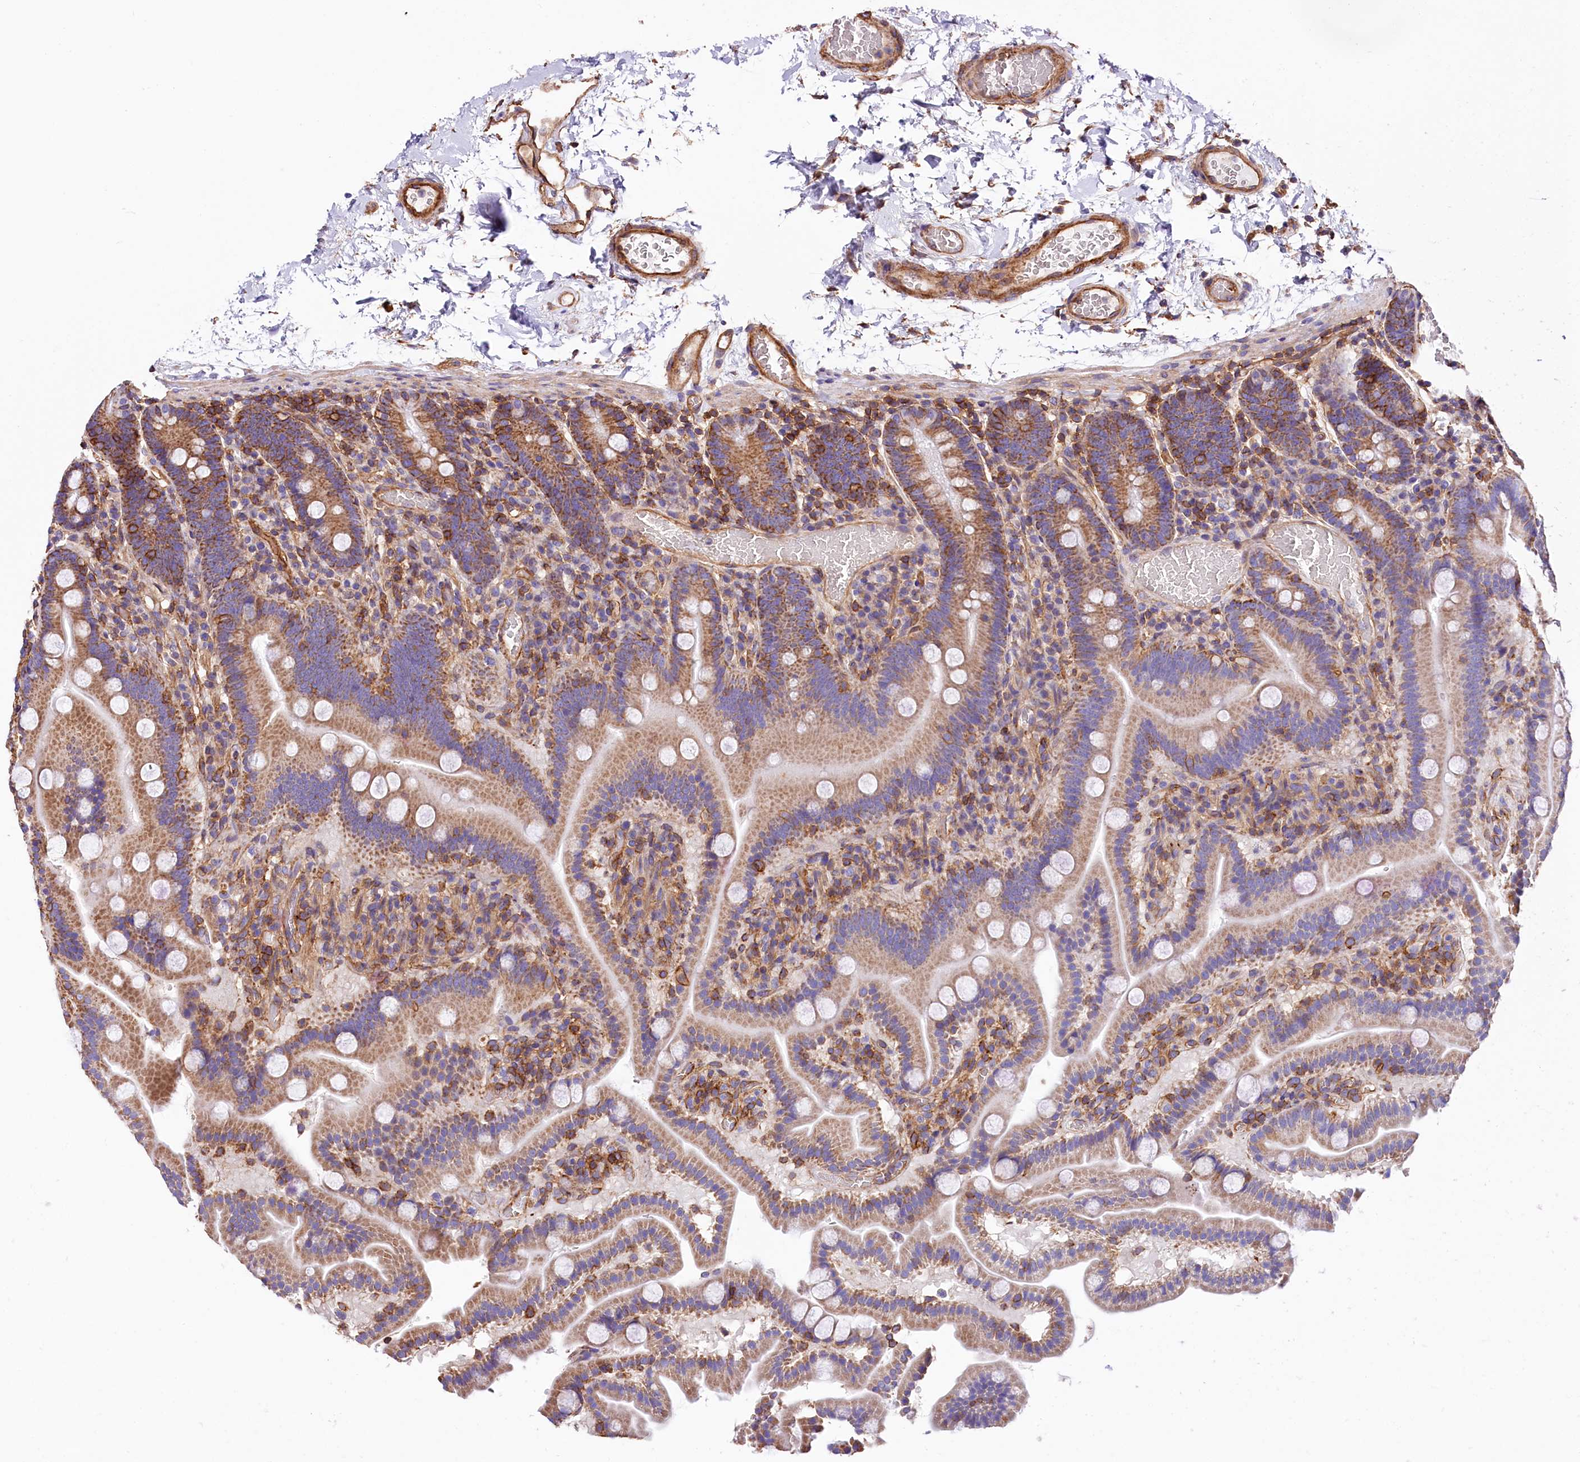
{"staining": {"intensity": "moderate", "quantity": ">75%", "location": "cytoplasmic/membranous"}, "tissue": "duodenum", "cell_type": "Glandular cells", "image_type": "normal", "snomed": [{"axis": "morphology", "description": "Normal tissue, NOS"}, {"axis": "topography", "description": "Duodenum"}], "caption": "Protein staining reveals moderate cytoplasmic/membranous staining in about >75% of glandular cells in normal duodenum.", "gene": "ATP2B4", "patient": {"sex": "male", "age": 55}}